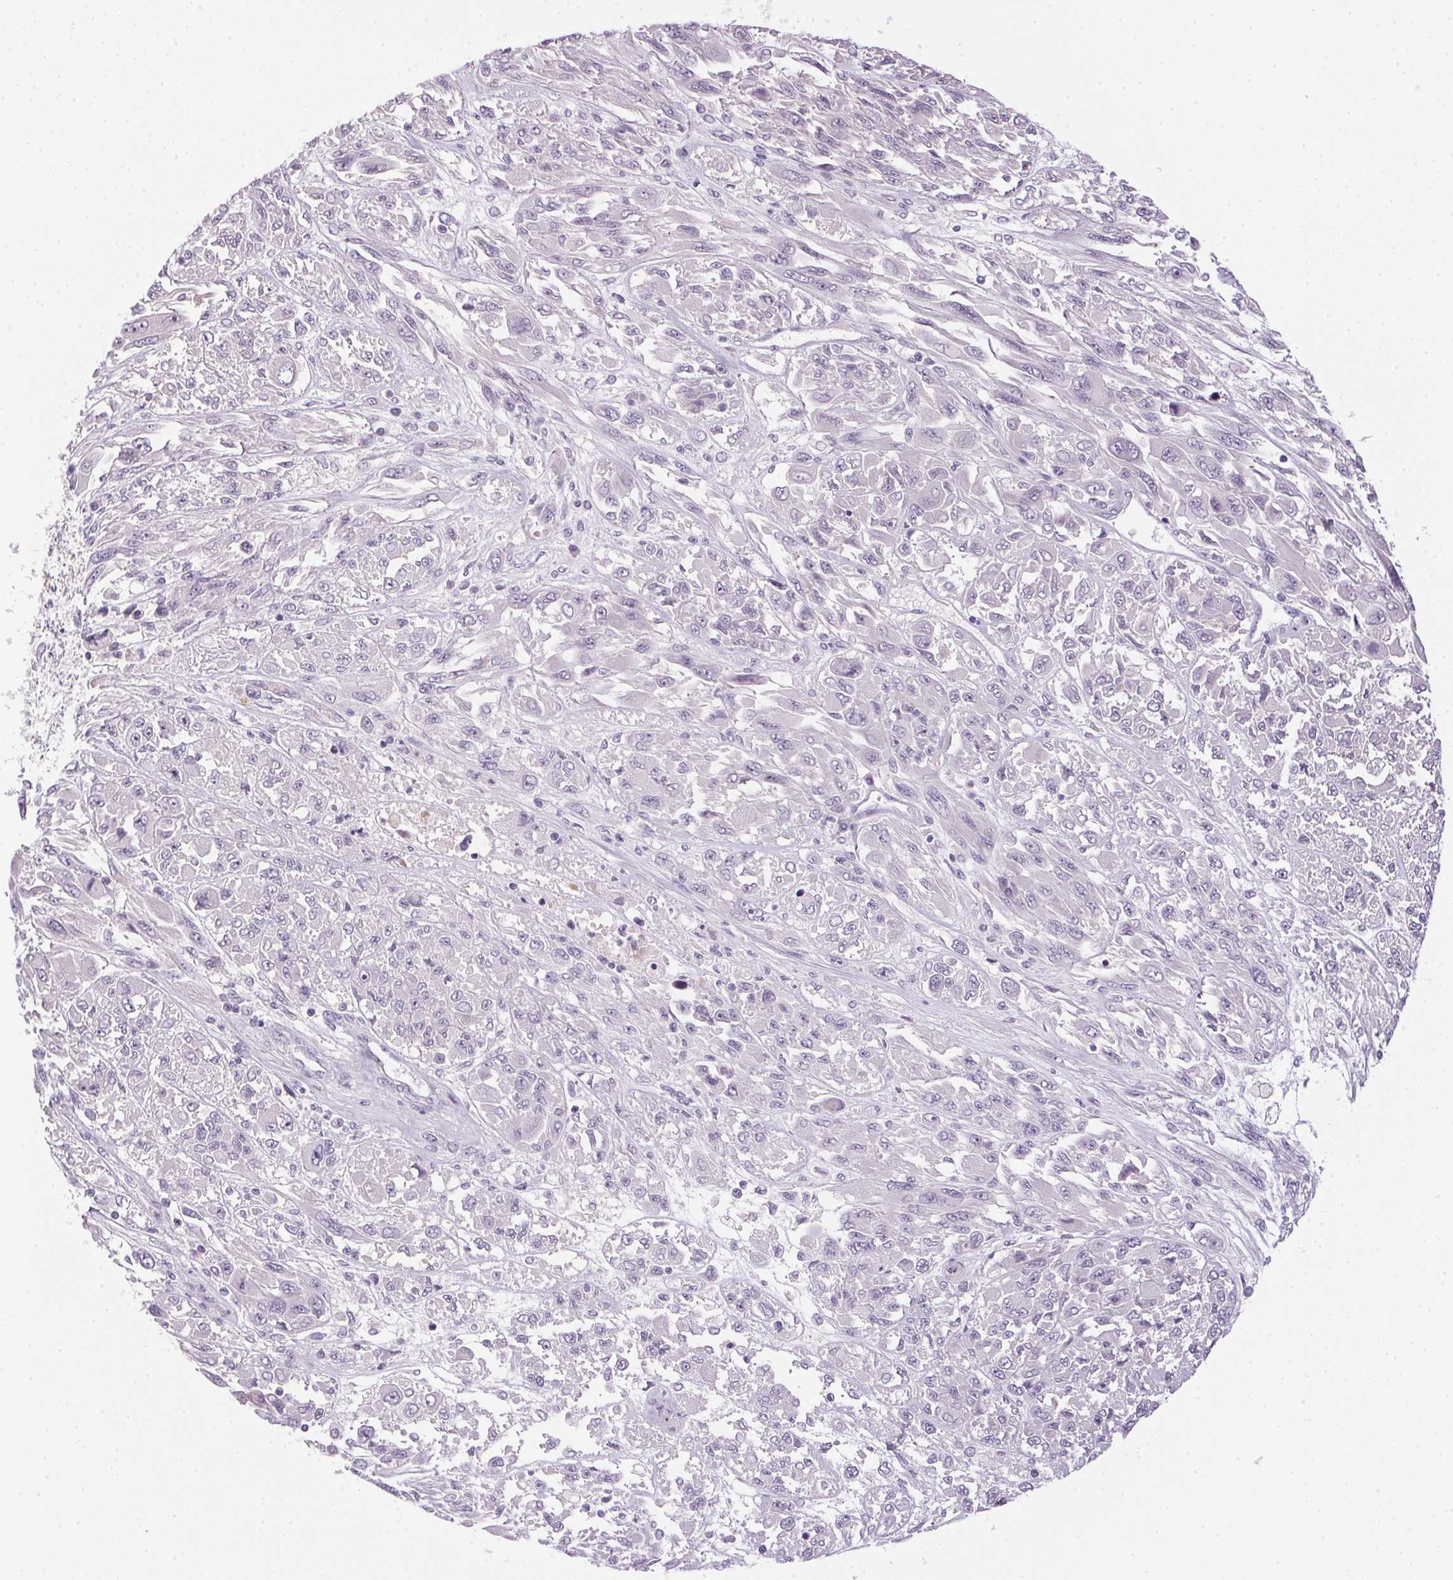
{"staining": {"intensity": "negative", "quantity": "none", "location": "none"}, "tissue": "melanoma", "cell_type": "Tumor cells", "image_type": "cancer", "snomed": [{"axis": "morphology", "description": "Malignant melanoma, NOS"}, {"axis": "topography", "description": "Skin"}], "caption": "A high-resolution micrograph shows immunohistochemistry (IHC) staining of melanoma, which reveals no significant expression in tumor cells. Brightfield microscopy of immunohistochemistry stained with DAB (3,3'-diaminobenzidine) (brown) and hematoxylin (blue), captured at high magnification.", "gene": "ECPAS", "patient": {"sex": "female", "age": 91}}